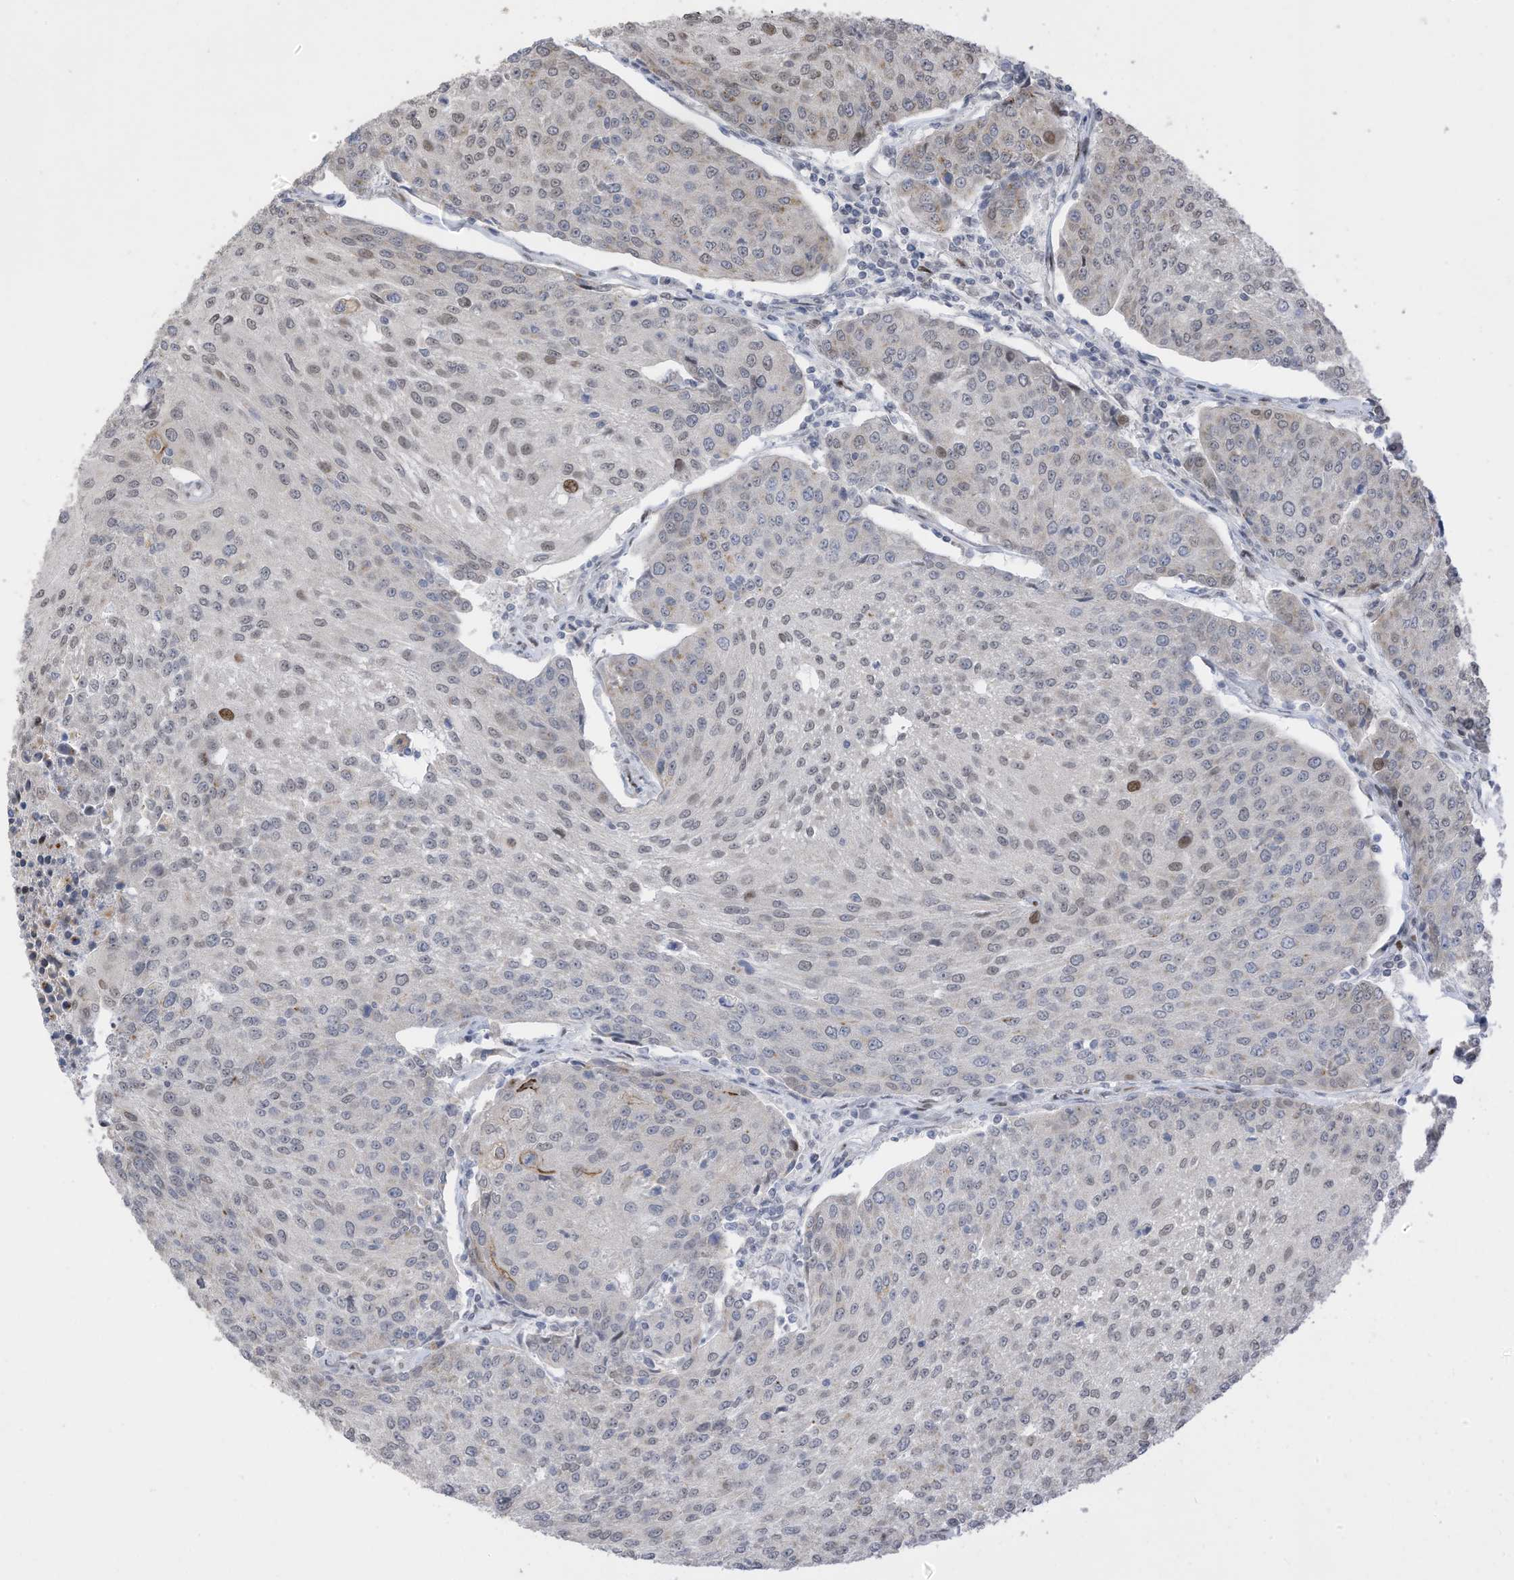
{"staining": {"intensity": "moderate", "quantity": "<25%", "location": "nuclear"}, "tissue": "urothelial cancer", "cell_type": "Tumor cells", "image_type": "cancer", "snomed": [{"axis": "morphology", "description": "Urothelial carcinoma, High grade"}, {"axis": "topography", "description": "Urinary bladder"}], "caption": "Immunohistochemical staining of human urothelial carcinoma (high-grade) exhibits moderate nuclear protein staining in approximately <25% of tumor cells.", "gene": "RABL3", "patient": {"sex": "female", "age": 85}}